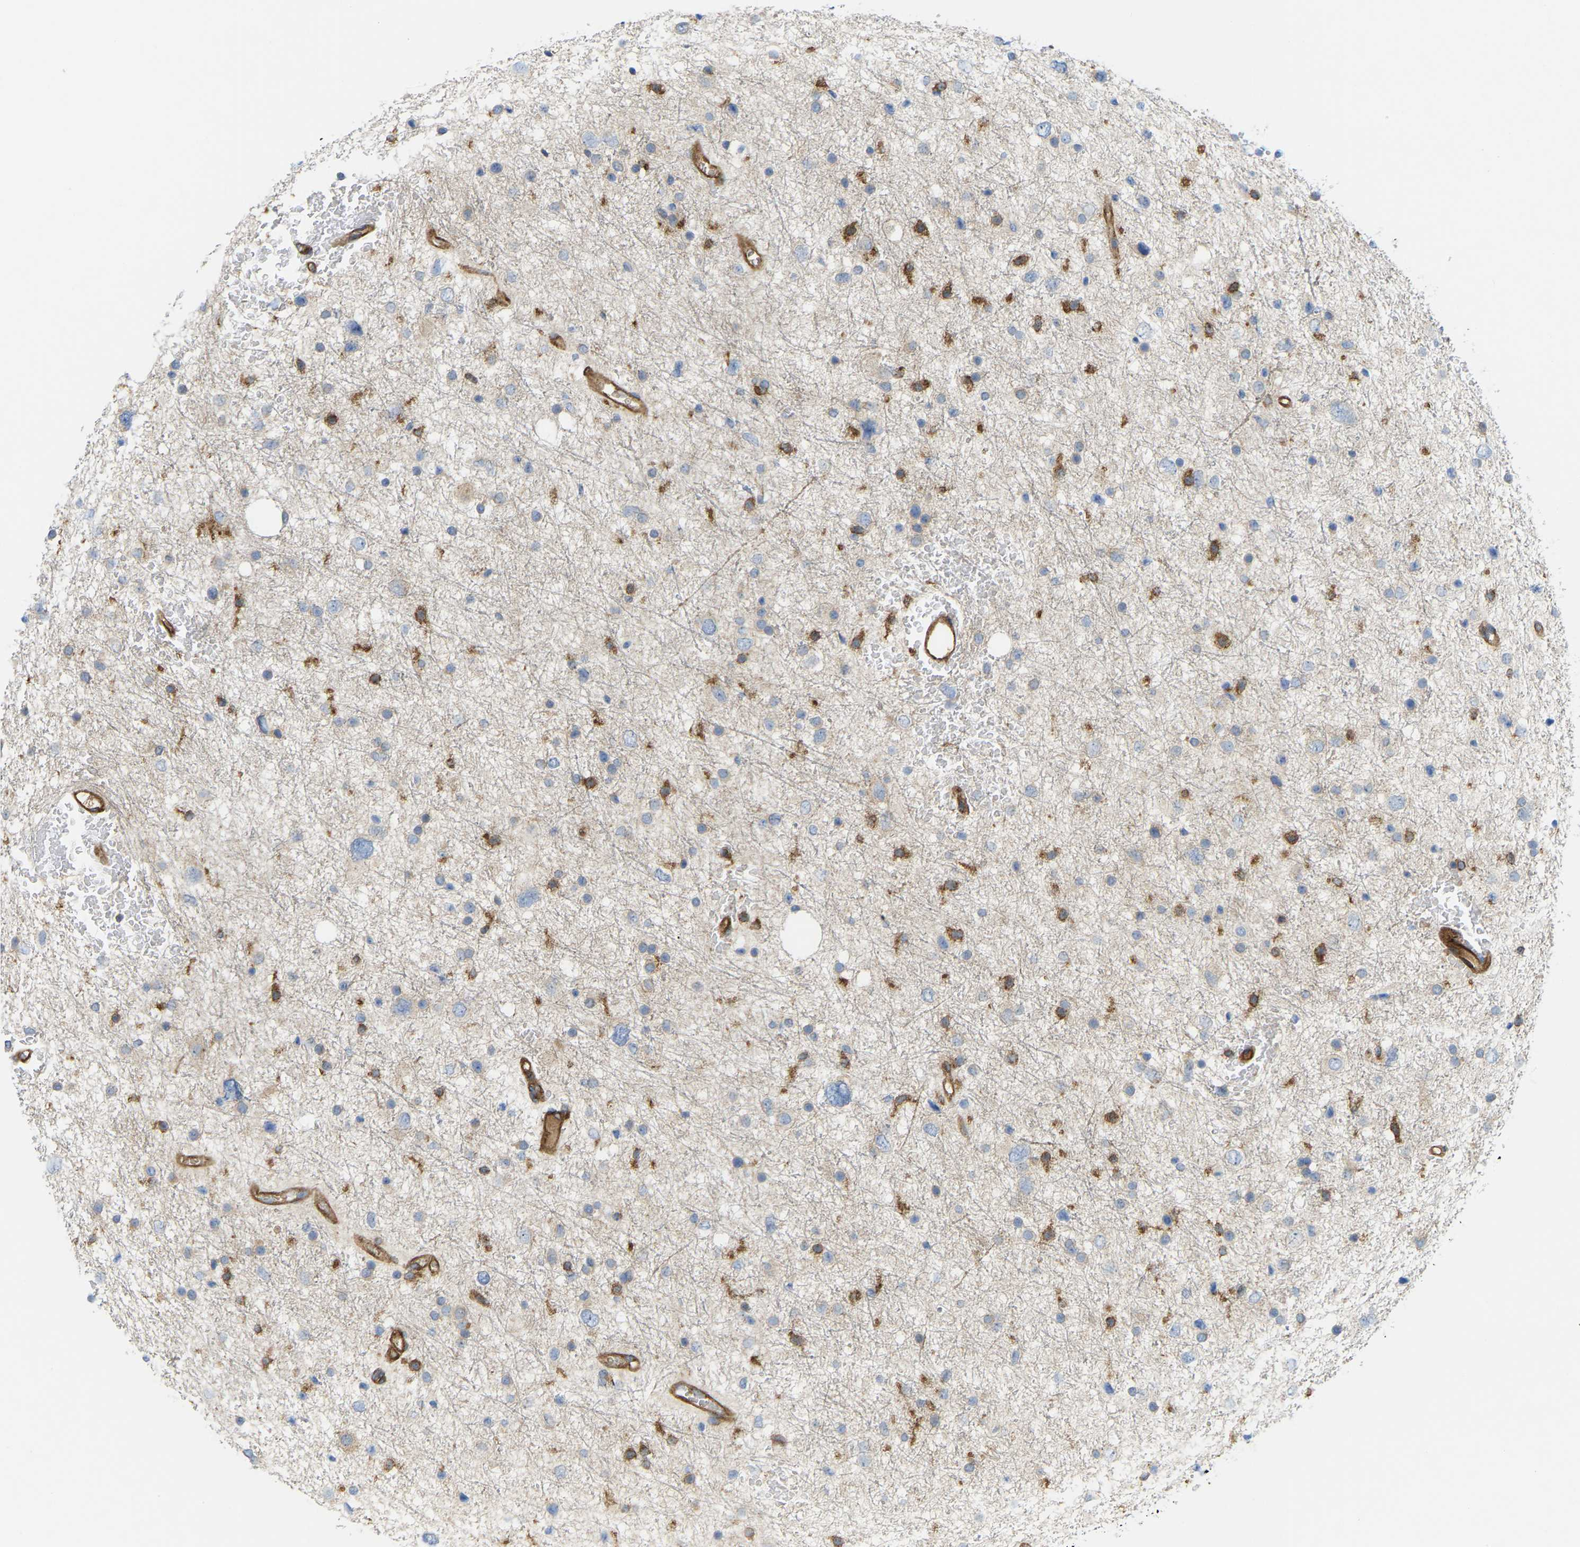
{"staining": {"intensity": "moderate", "quantity": "<25%", "location": "cytoplasmic/membranous"}, "tissue": "glioma", "cell_type": "Tumor cells", "image_type": "cancer", "snomed": [{"axis": "morphology", "description": "Glioma, malignant, Low grade"}, {"axis": "topography", "description": "Brain"}], "caption": "High-magnification brightfield microscopy of malignant low-grade glioma stained with DAB (brown) and counterstained with hematoxylin (blue). tumor cells exhibit moderate cytoplasmic/membranous positivity is seen in approximately<25% of cells.", "gene": "PICALM", "patient": {"sex": "female", "age": 37}}